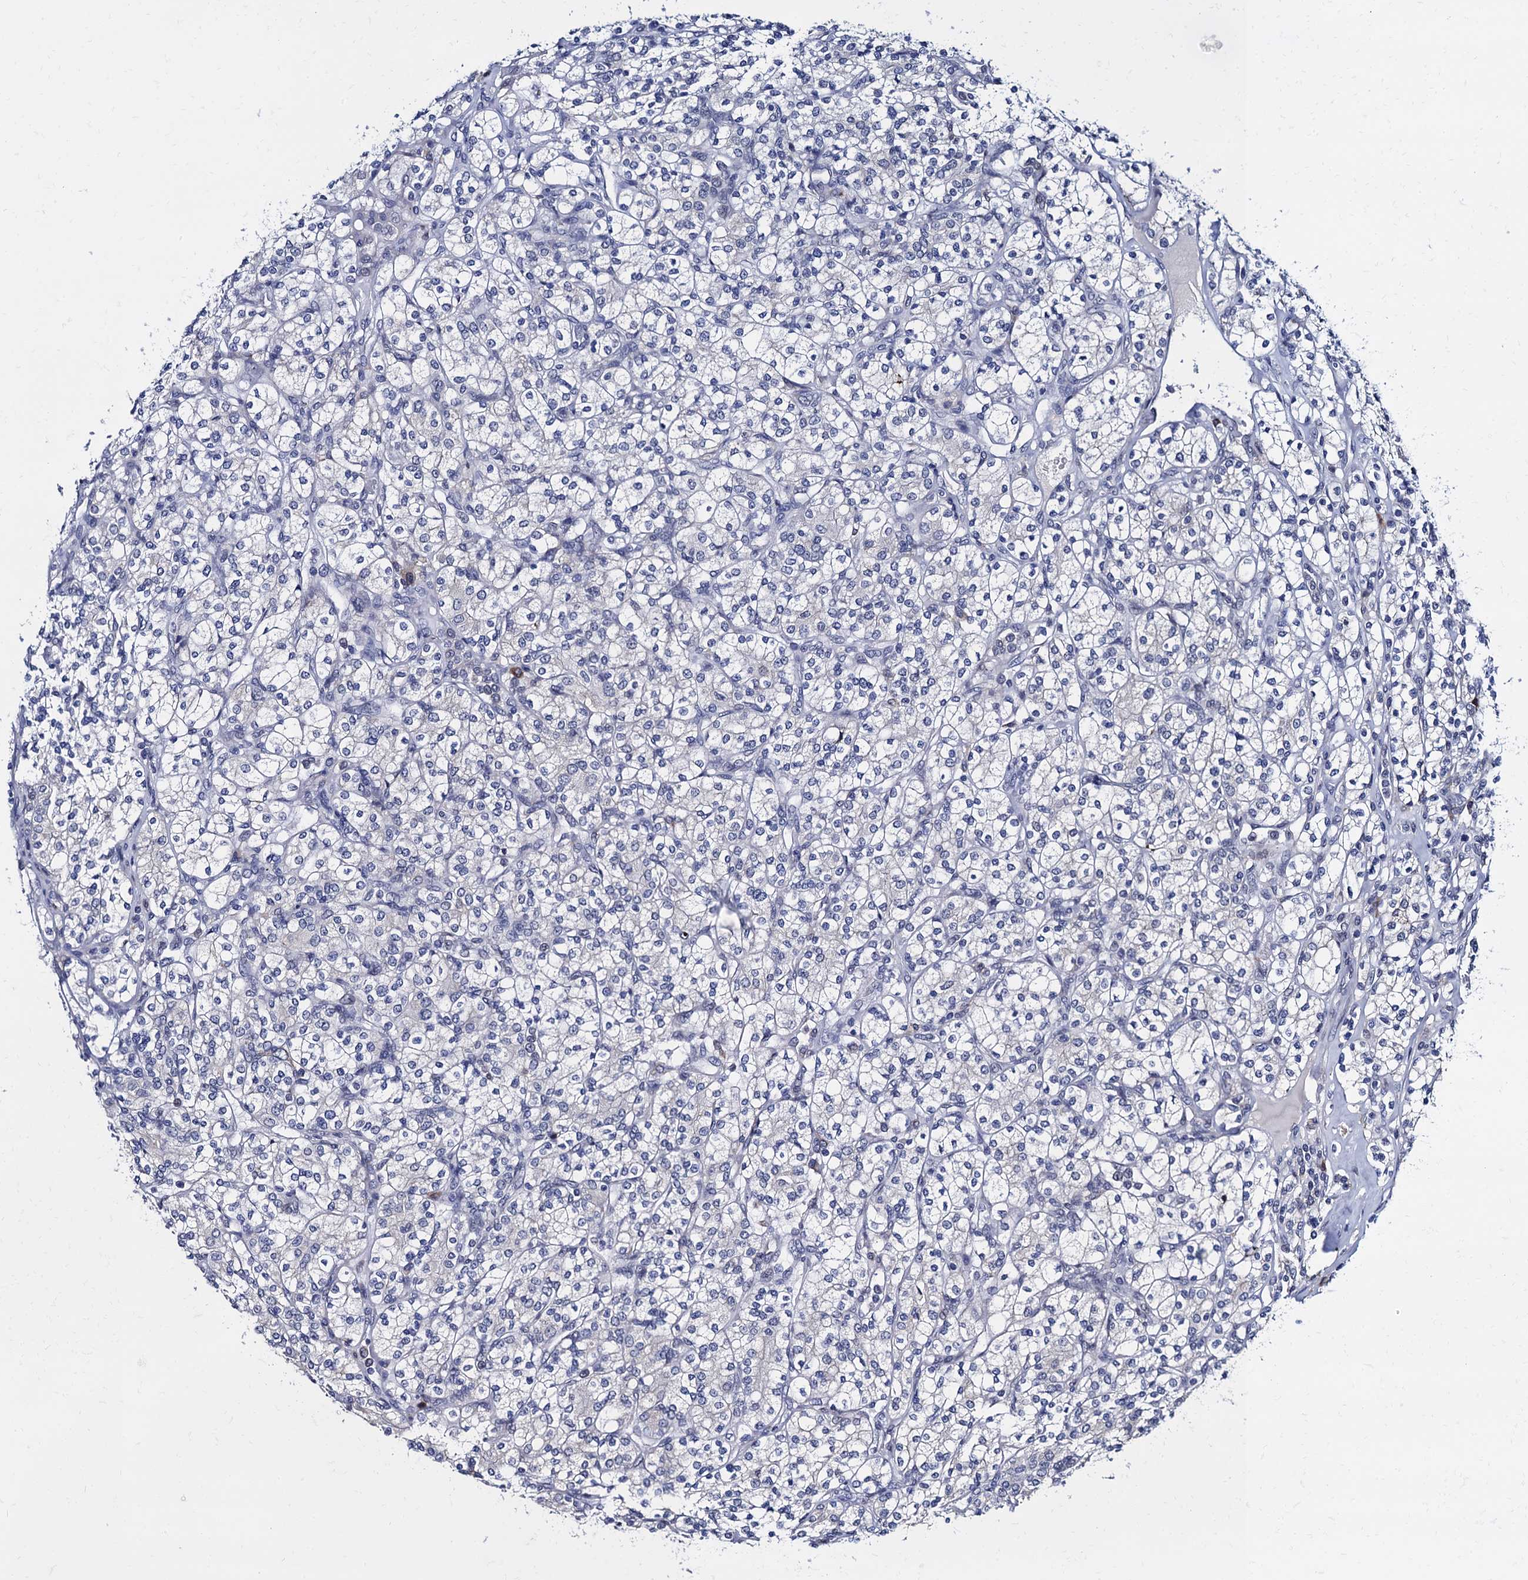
{"staining": {"intensity": "negative", "quantity": "none", "location": "none"}, "tissue": "renal cancer", "cell_type": "Tumor cells", "image_type": "cancer", "snomed": [{"axis": "morphology", "description": "Adenocarcinoma, NOS"}, {"axis": "topography", "description": "Kidney"}], "caption": "This is an IHC histopathology image of renal adenocarcinoma. There is no staining in tumor cells.", "gene": "SLC7A10", "patient": {"sex": "male", "age": 77}}